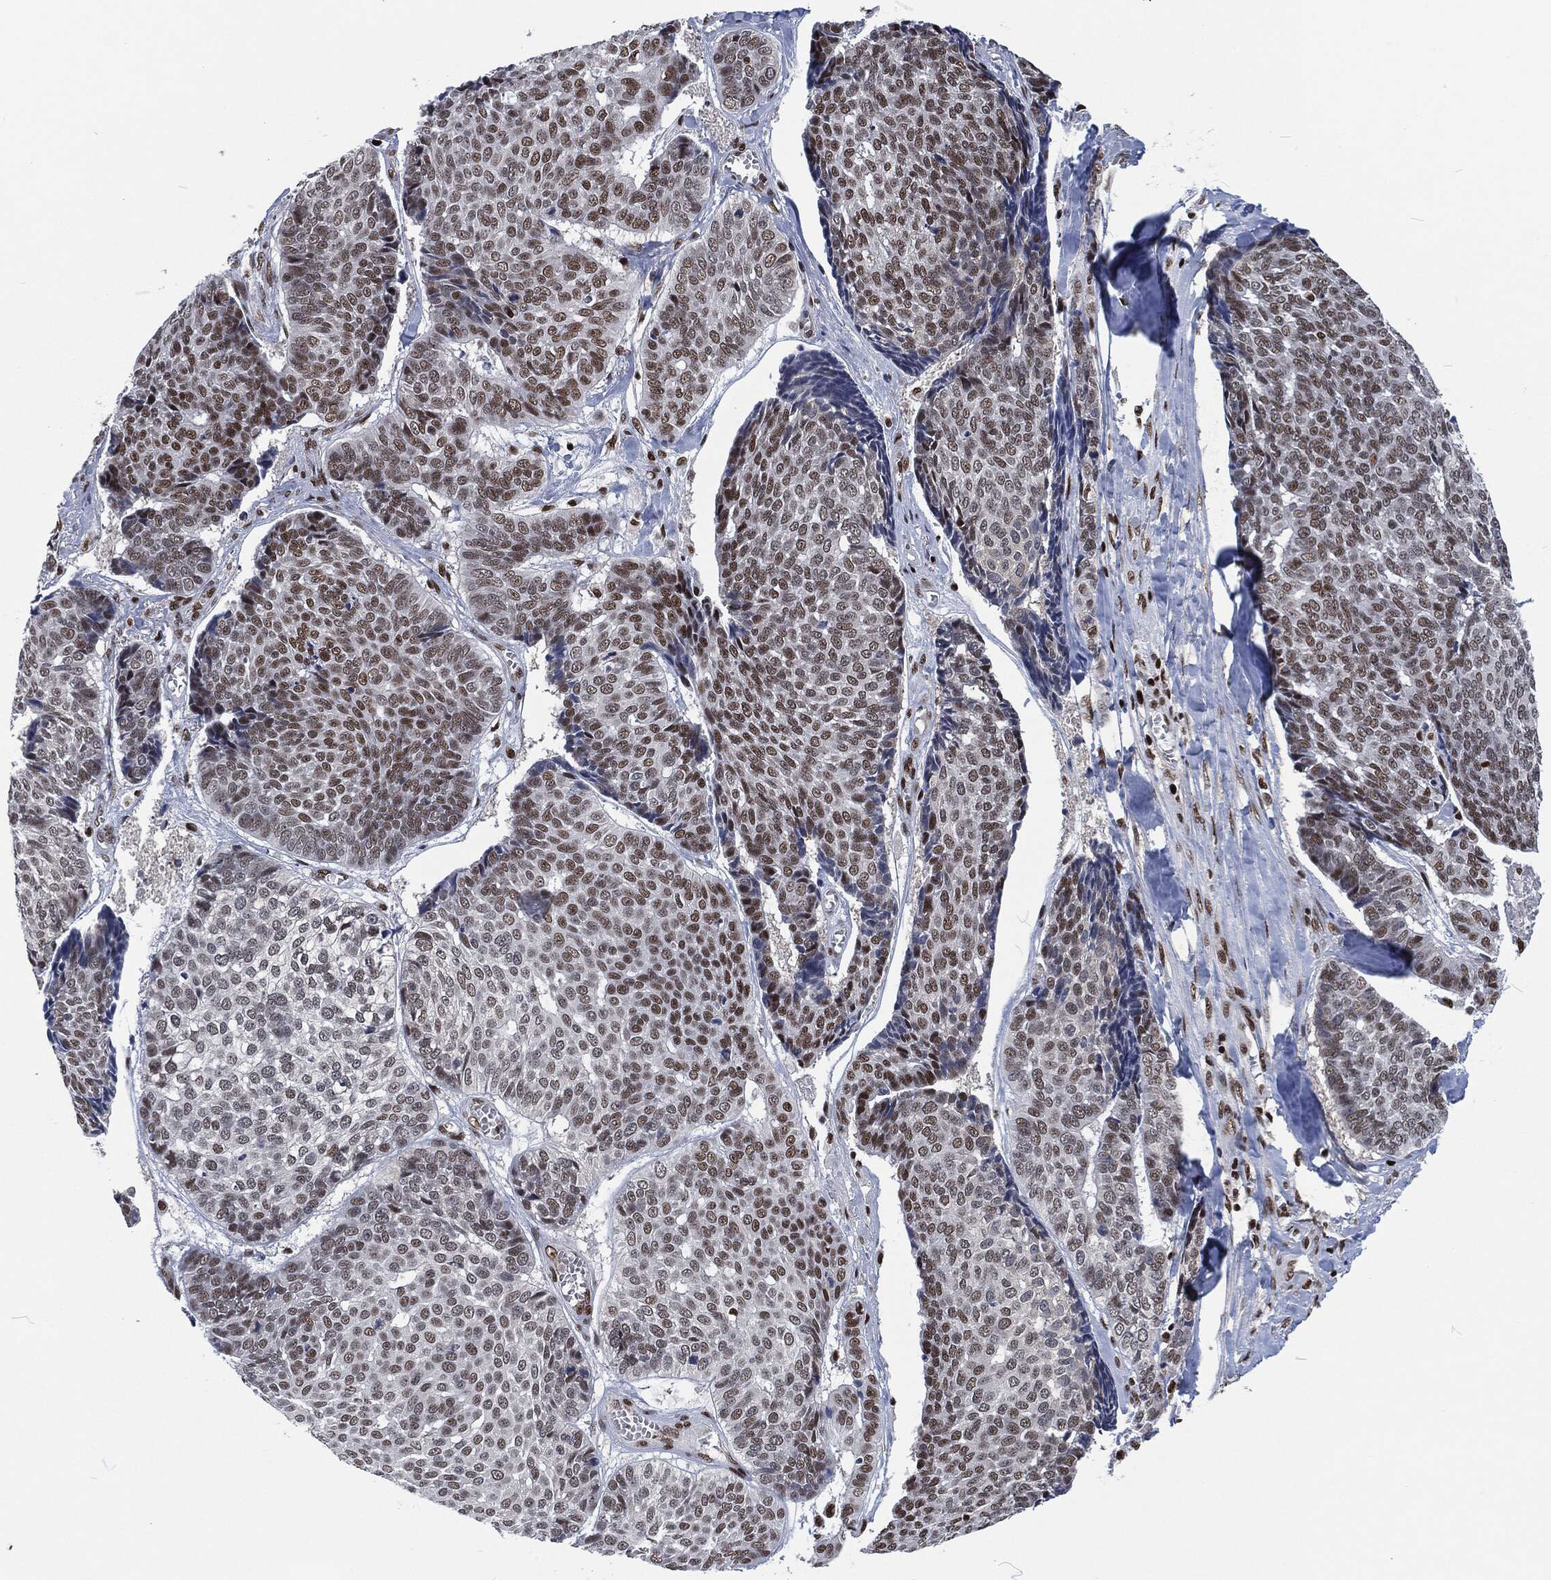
{"staining": {"intensity": "moderate", "quantity": "25%-75%", "location": "nuclear"}, "tissue": "skin cancer", "cell_type": "Tumor cells", "image_type": "cancer", "snomed": [{"axis": "morphology", "description": "Basal cell carcinoma"}, {"axis": "topography", "description": "Skin"}], "caption": "A photomicrograph of skin cancer (basal cell carcinoma) stained for a protein demonstrates moderate nuclear brown staining in tumor cells.", "gene": "DCPS", "patient": {"sex": "male", "age": 86}}